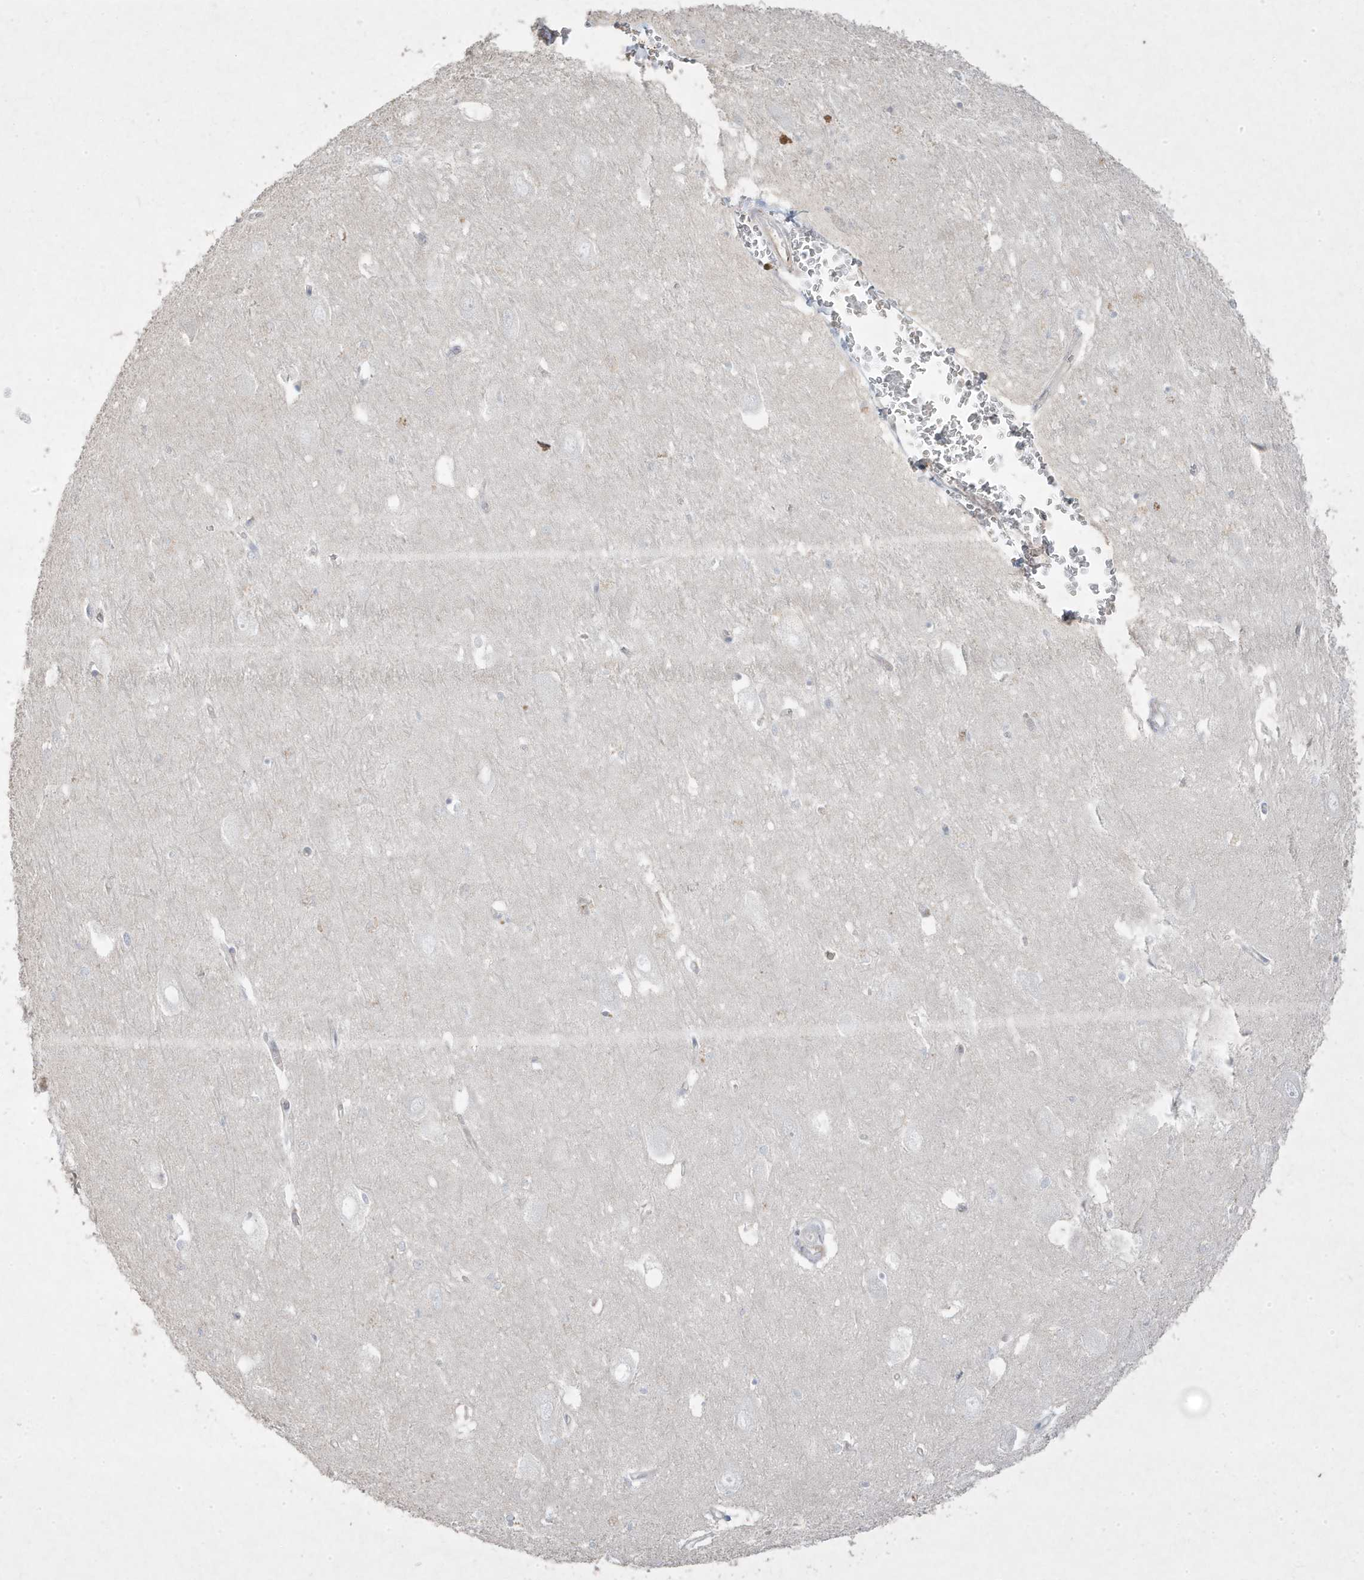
{"staining": {"intensity": "negative", "quantity": "none", "location": "none"}, "tissue": "hippocampus", "cell_type": "Glial cells", "image_type": "normal", "snomed": [{"axis": "morphology", "description": "Normal tissue, NOS"}, {"axis": "topography", "description": "Hippocampus"}], "caption": "Immunohistochemistry of benign hippocampus reveals no positivity in glial cells.", "gene": "RGL4", "patient": {"sex": "female", "age": 64}}